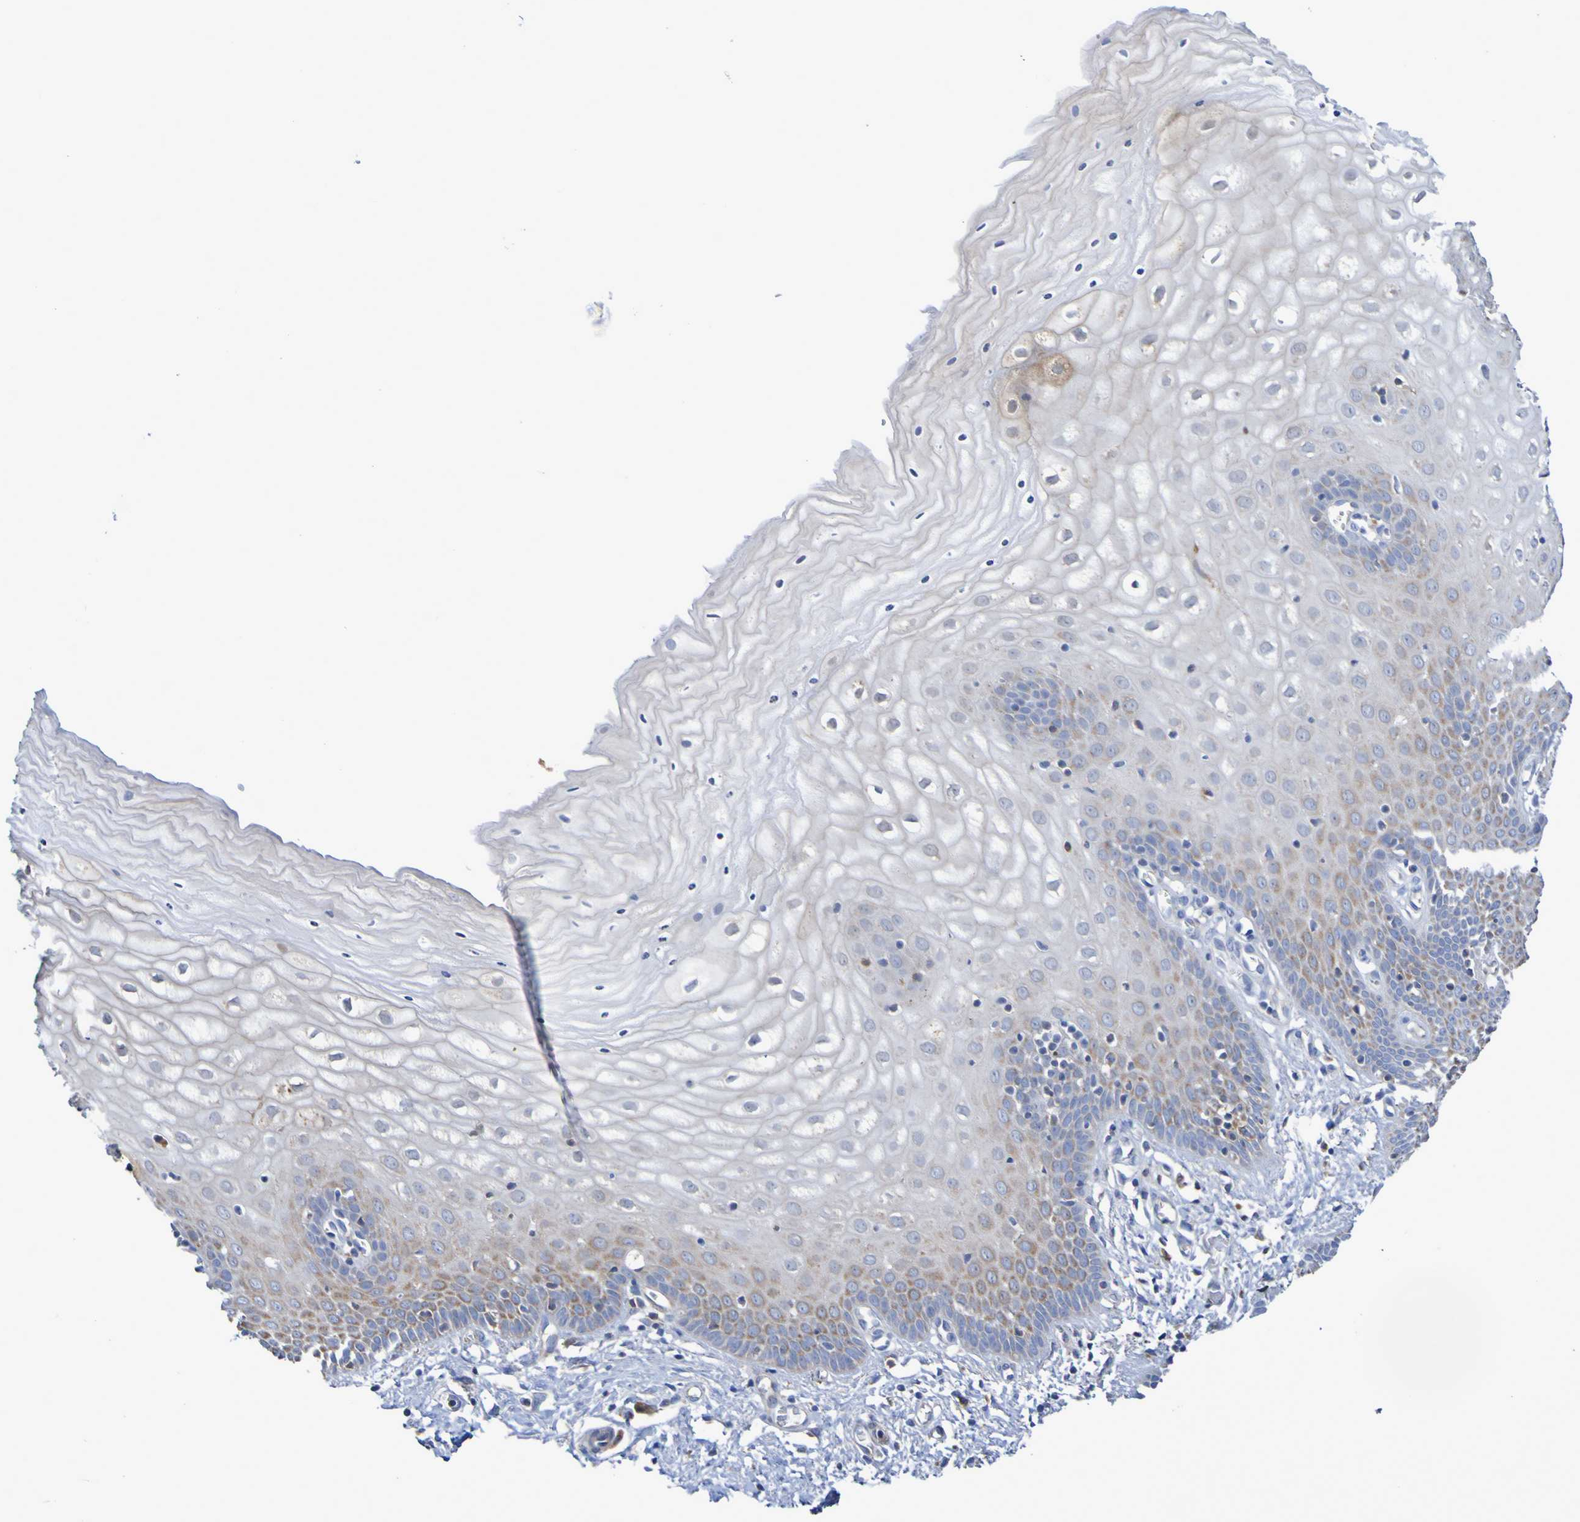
{"staining": {"intensity": "weak", "quantity": "<25%", "location": "cytoplasmic/membranous"}, "tissue": "cervix", "cell_type": "Glandular cells", "image_type": "normal", "snomed": [{"axis": "morphology", "description": "Normal tissue, NOS"}, {"axis": "topography", "description": "Cervix"}], "caption": "The immunohistochemistry (IHC) histopathology image has no significant staining in glandular cells of cervix. Brightfield microscopy of immunohistochemistry (IHC) stained with DAB (3,3'-diaminobenzidine) (brown) and hematoxylin (blue), captured at high magnification.", "gene": "CNTN2", "patient": {"sex": "female", "age": 55}}